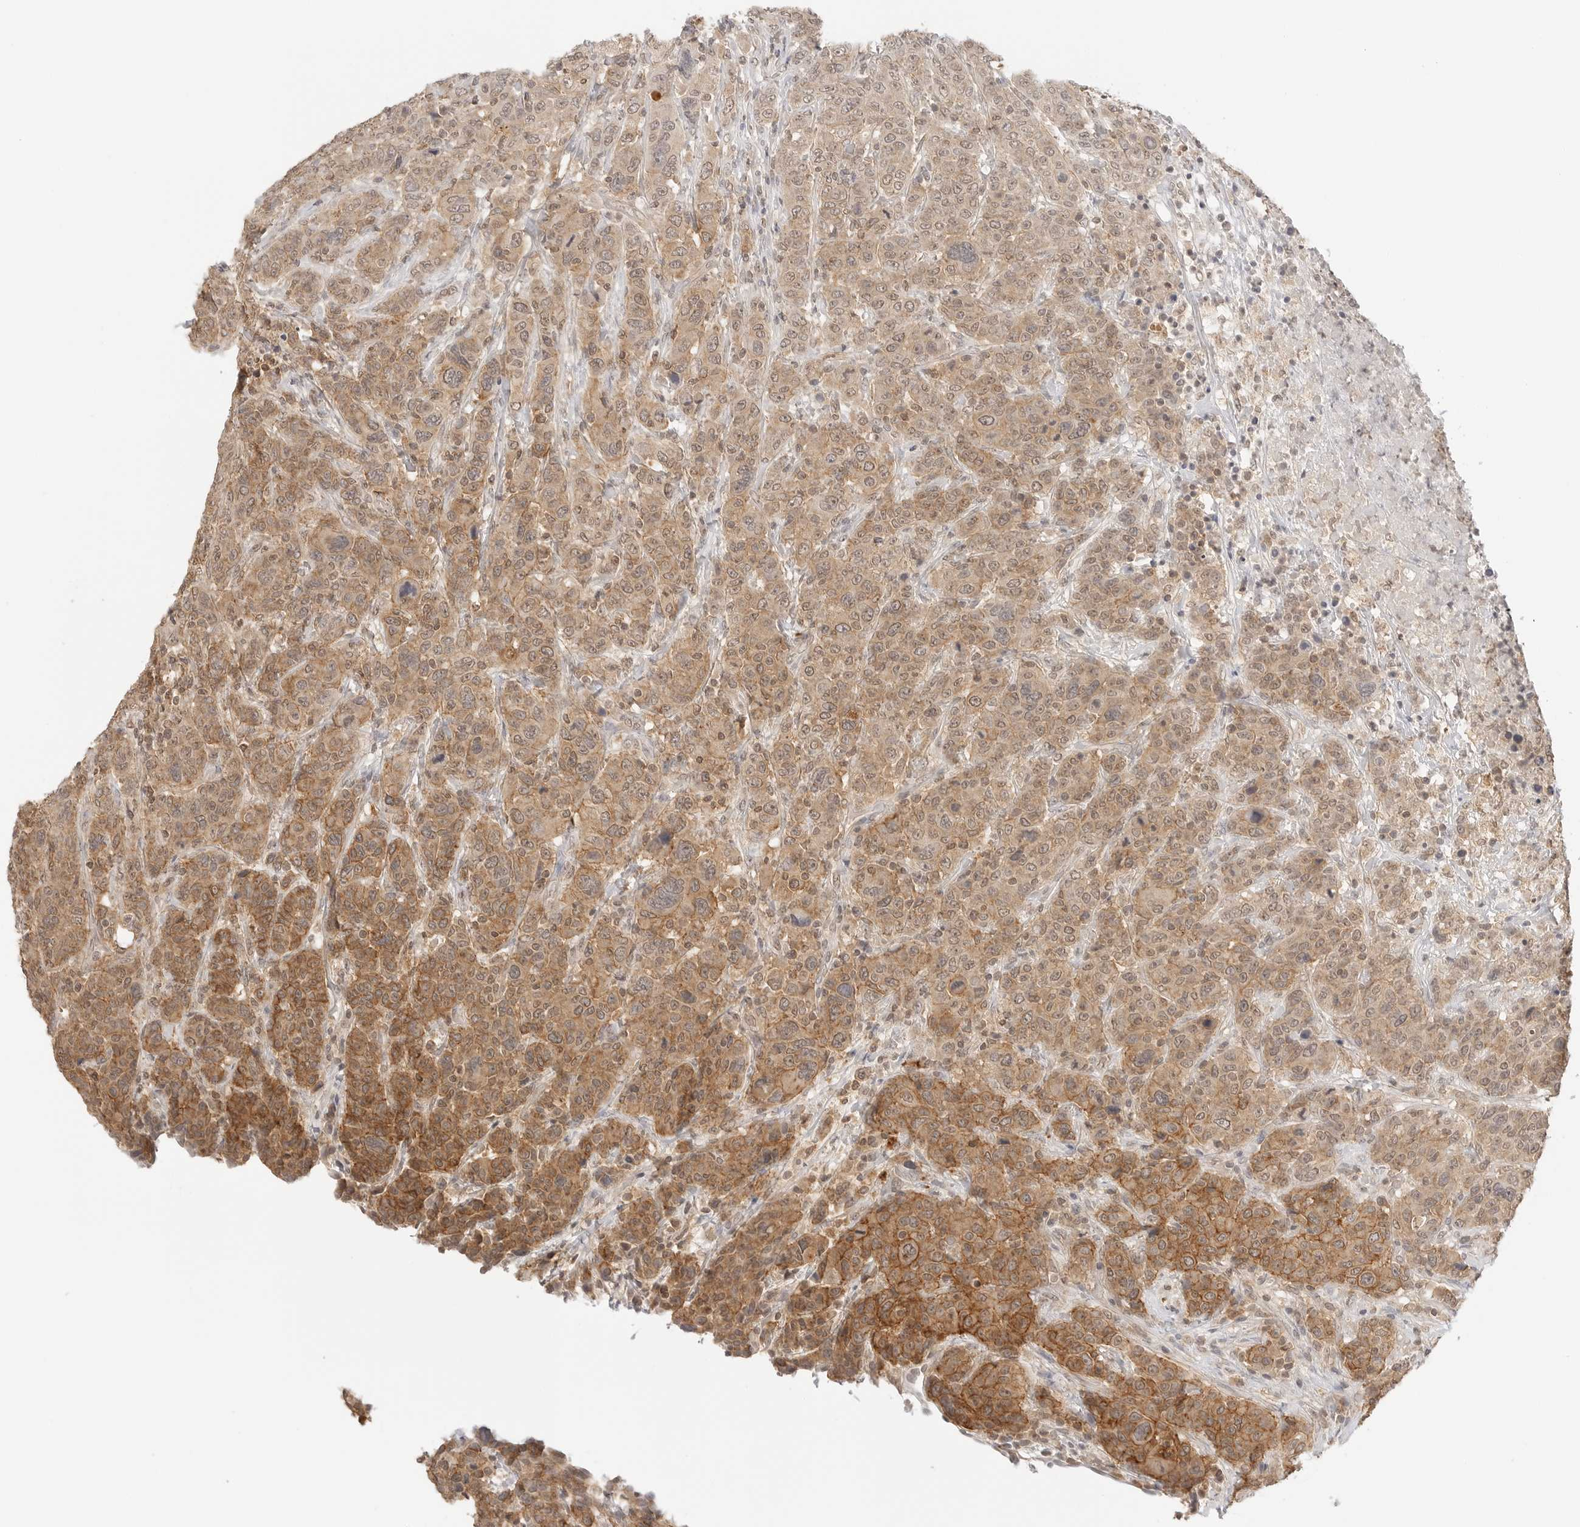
{"staining": {"intensity": "moderate", "quantity": ">75%", "location": "cytoplasmic/membranous"}, "tissue": "breast cancer", "cell_type": "Tumor cells", "image_type": "cancer", "snomed": [{"axis": "morphology", "description": "Duct carcinoma"}, {"axis": "topography", "description": "Breast"}], "caption": "Moderate cytoplasmic/membranous positivity for a protein is seen in about >75% of tumor cells of breast invasive ductal carcinoma using immunohistochemistry (IHC).", "gene": "EPHA1", "patient": {"sex": "female", "age": 37}}